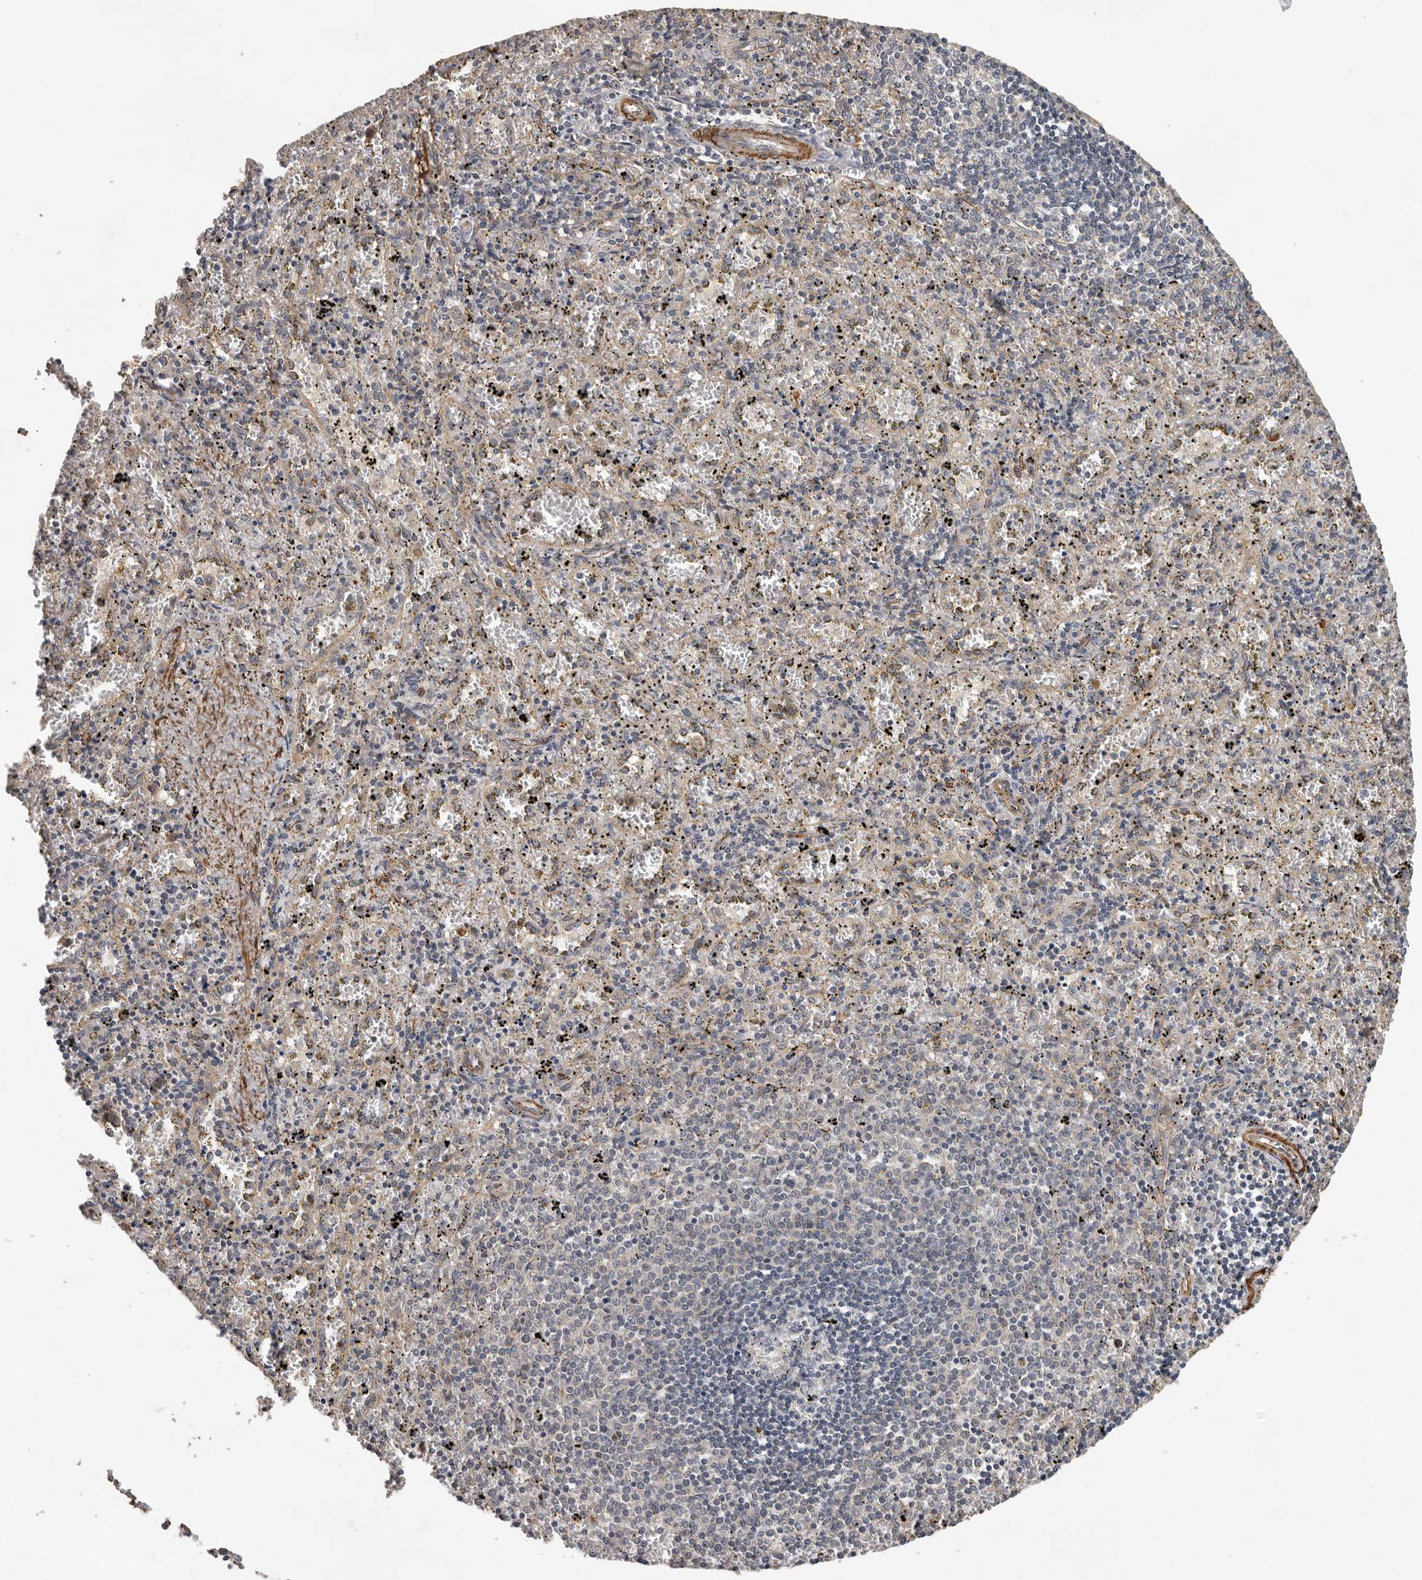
{"staining": {"intensity": "negative", "quantity": "none", "location": "none"}, "tissue": "spleen", "cell_type": "Cells in red pulp", "image_type": "normal", "snomed": [{"axis": "morphology", "description": "Normal tissue, NOS"}, {"axis": "topography", "description": "Spleen"}], "caption": "IHC histopathology image of benign spleen: spleen stained with DAB displays no significant protein staining in cells in red pulp.", "gene": "RNF157", "patient": {"sex": "male", "age": 11}}